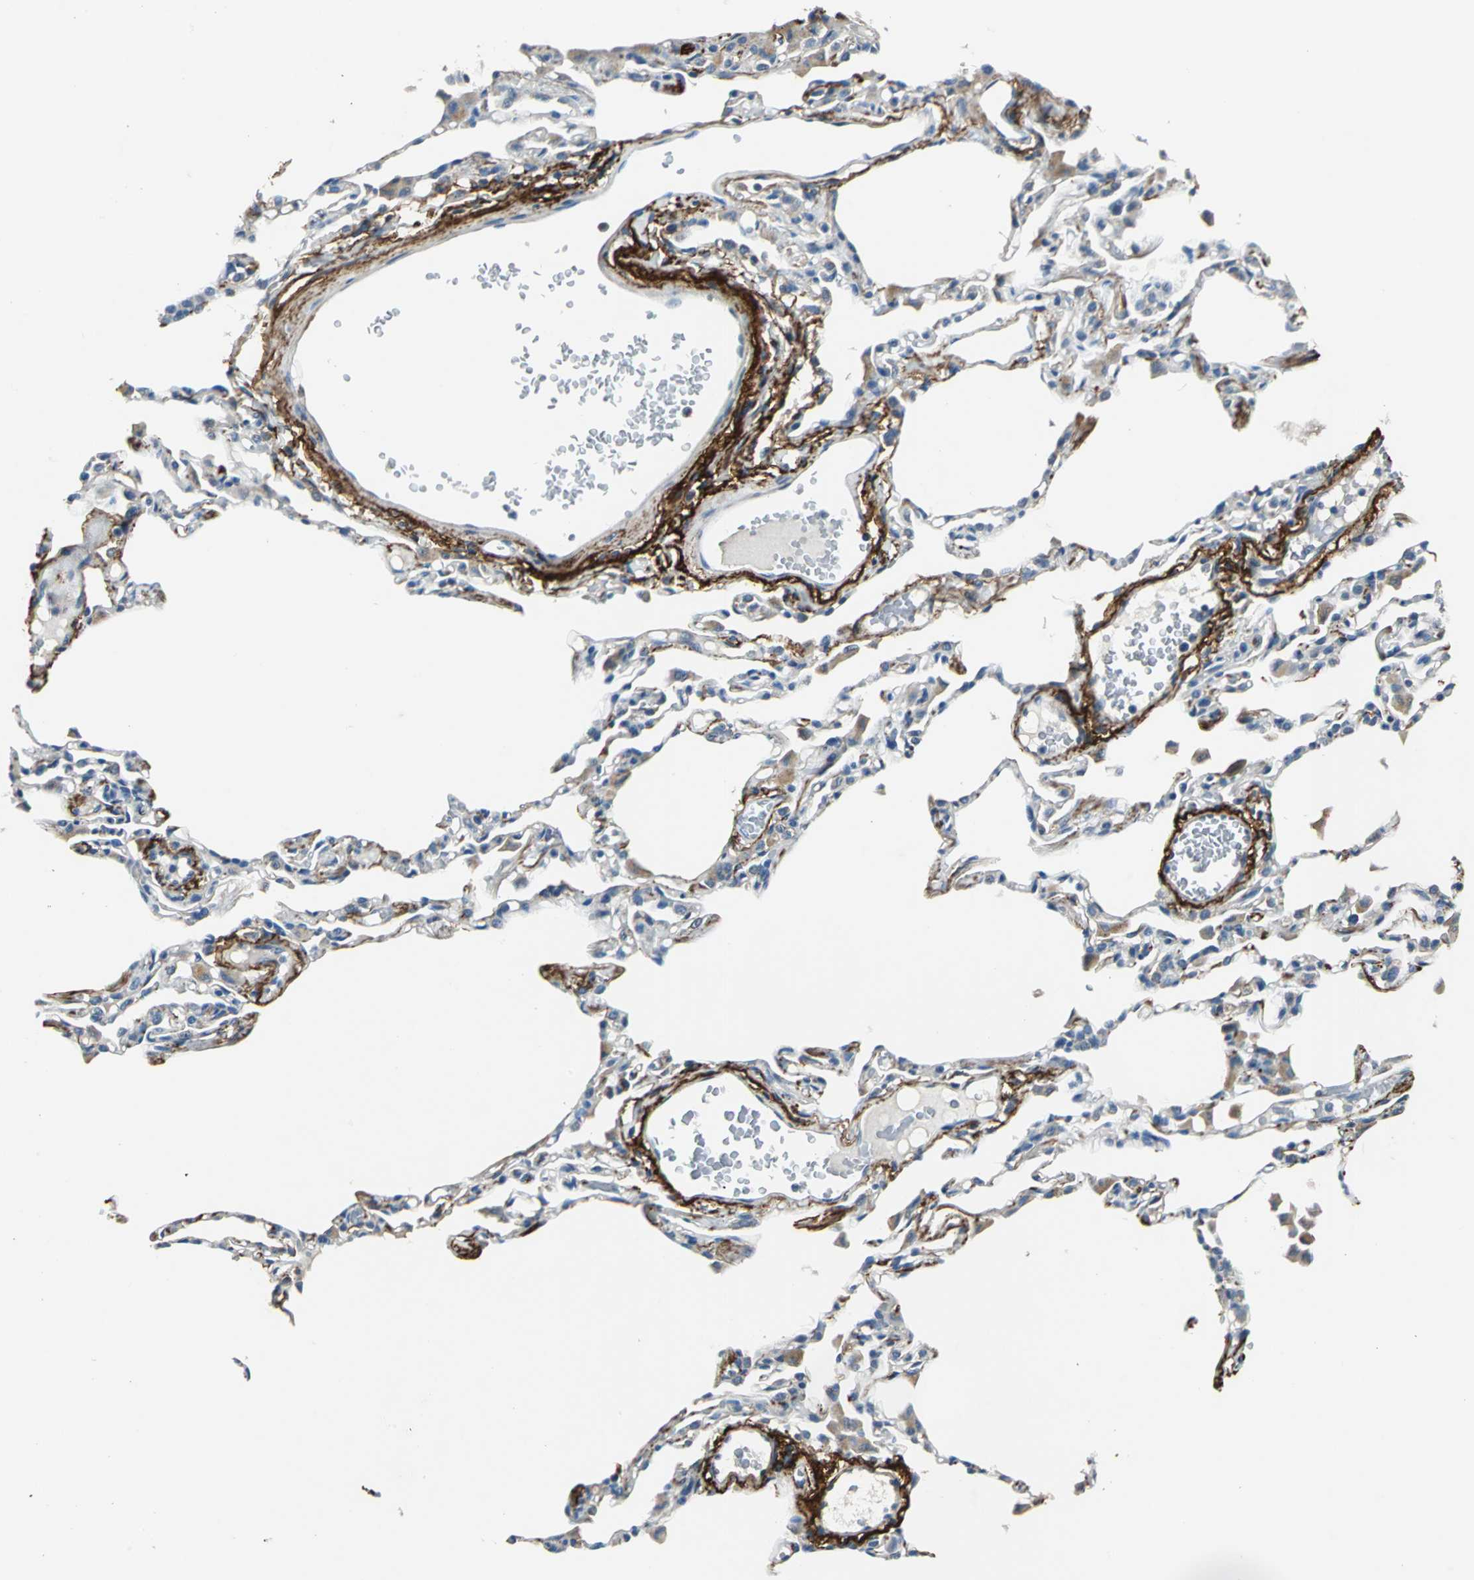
{"staining": {"intensity": "weak", "quantity": ">75%", "location": "cytoplasmic/membranous"}, "tissue": "lung", "cell_type": "Alveolar cells", "image_type": "normal", "snomed": [{"axis": "morphology", "description": "Normal tissue, NOS"}, {"axis": "topography", "description": "Lung"}], "caption": "Immunohistochemistry staining of unremarkable lung, which demonstrates low levels of weak cytoplasmic/membranous positivity in about >75% of alveolar cells indicating weak cytoplasmic/membranous protein expression. The staining was performed using DAB (brown) for protein detection and nuclei were counterstained in hematoxylin (blue).", "gene": "SLC16A7", "patient": {"sex": "female", "age": 49}}